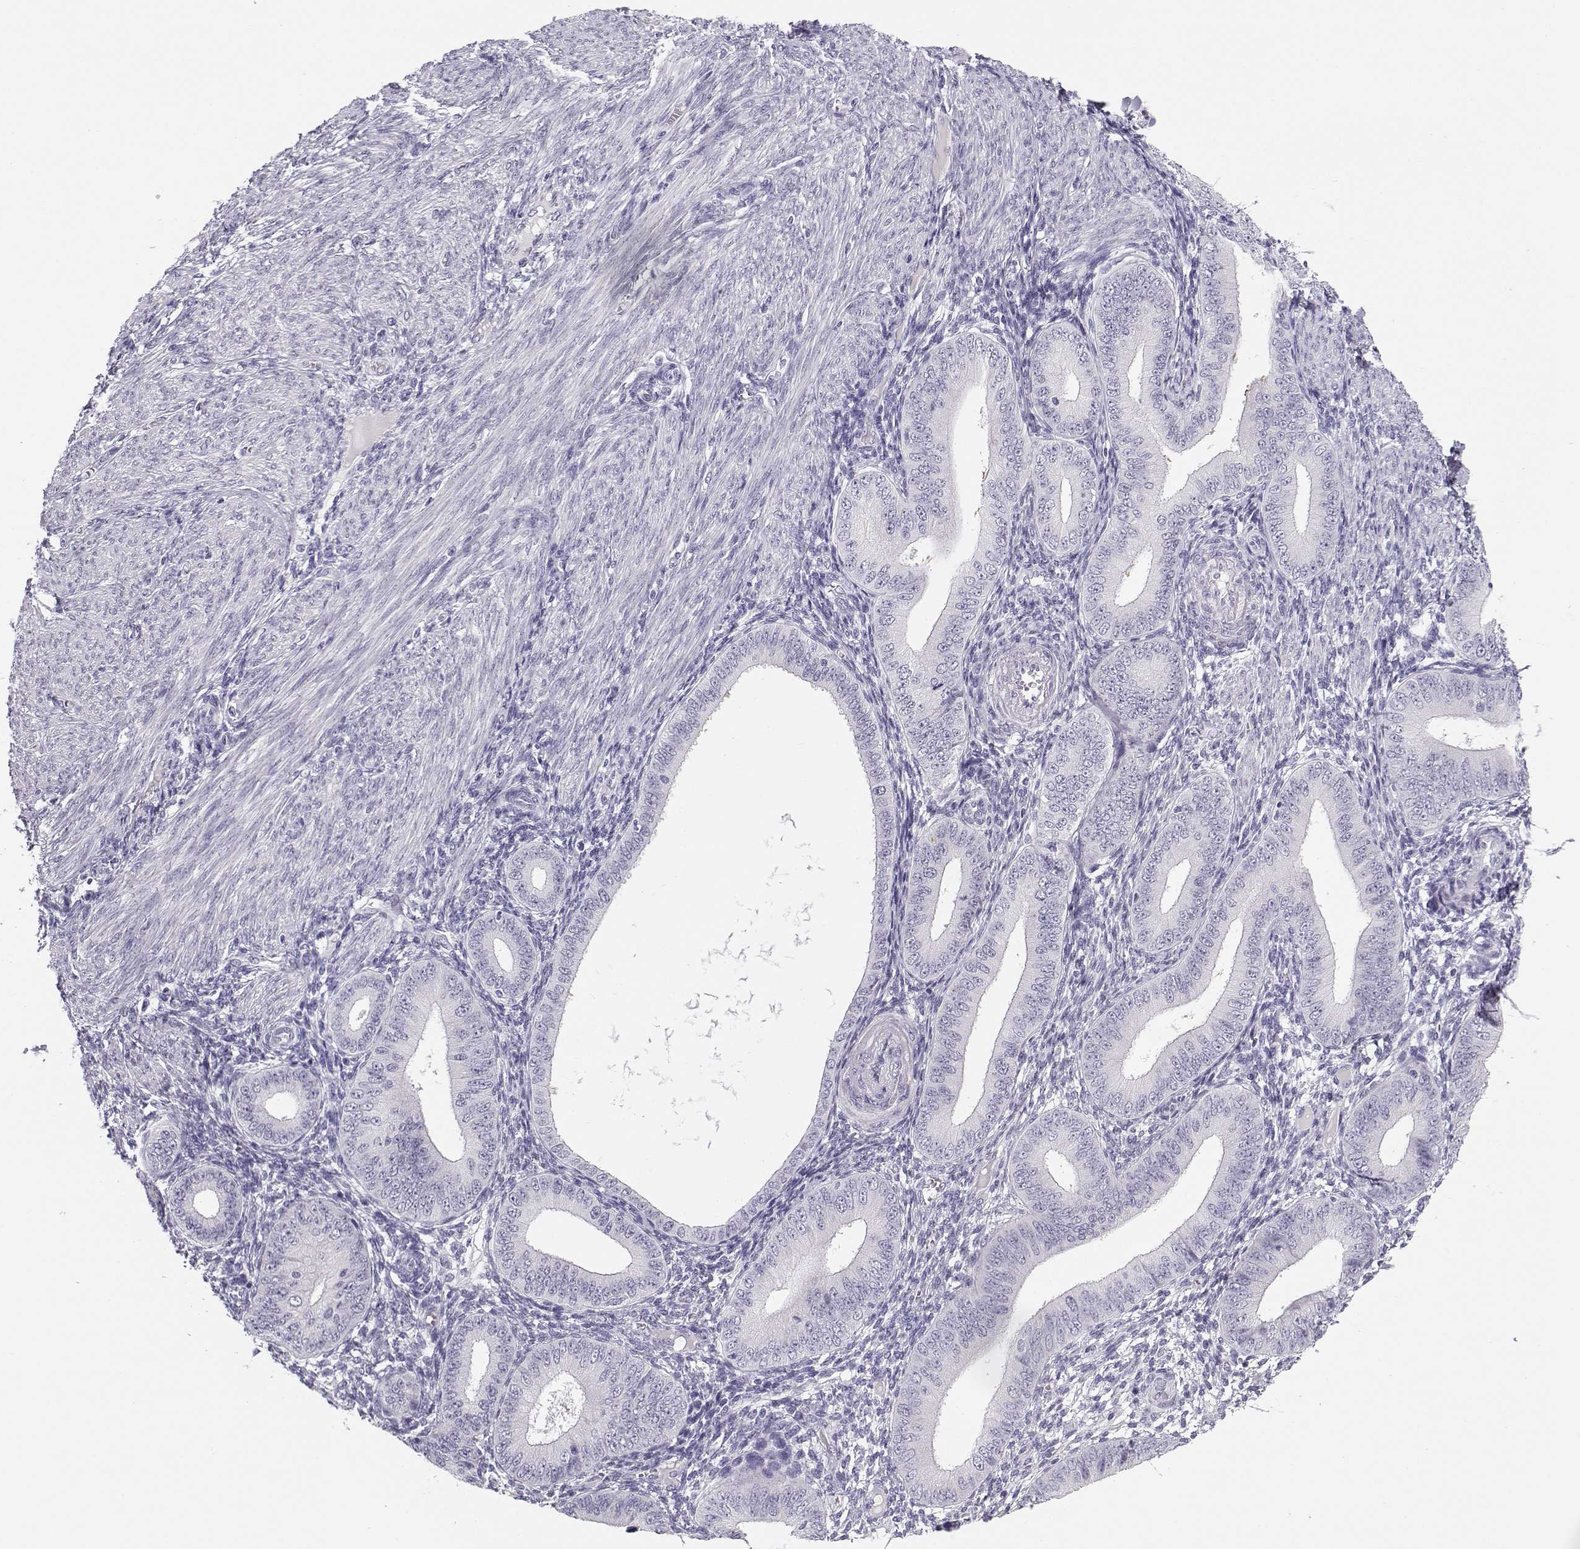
{"staining": {"intensity": "negative", "quantity": "none", "location": "none"}, "tissue": "endometrium", "cell_type": "Cells in endometrial stroma", "image_type": "normal", "snomed": [{"axis": "morphology", "description": "Normal tissue, NOS"}, {"axis": "topography", "description": "Endometrium"}], "caption": "Image shows no significant protein expression in cells in endometrial stroma of unremarkable endometrium. The staining was performed using DAB (3,3'-diaminobenzidine) to visualize the protein expression in brown, while the nuclei were stained in blue with hematoxylin (Magnification: 20x).", "gene": "CFAP77", "patient": {"sex": "female", "age": 39}}